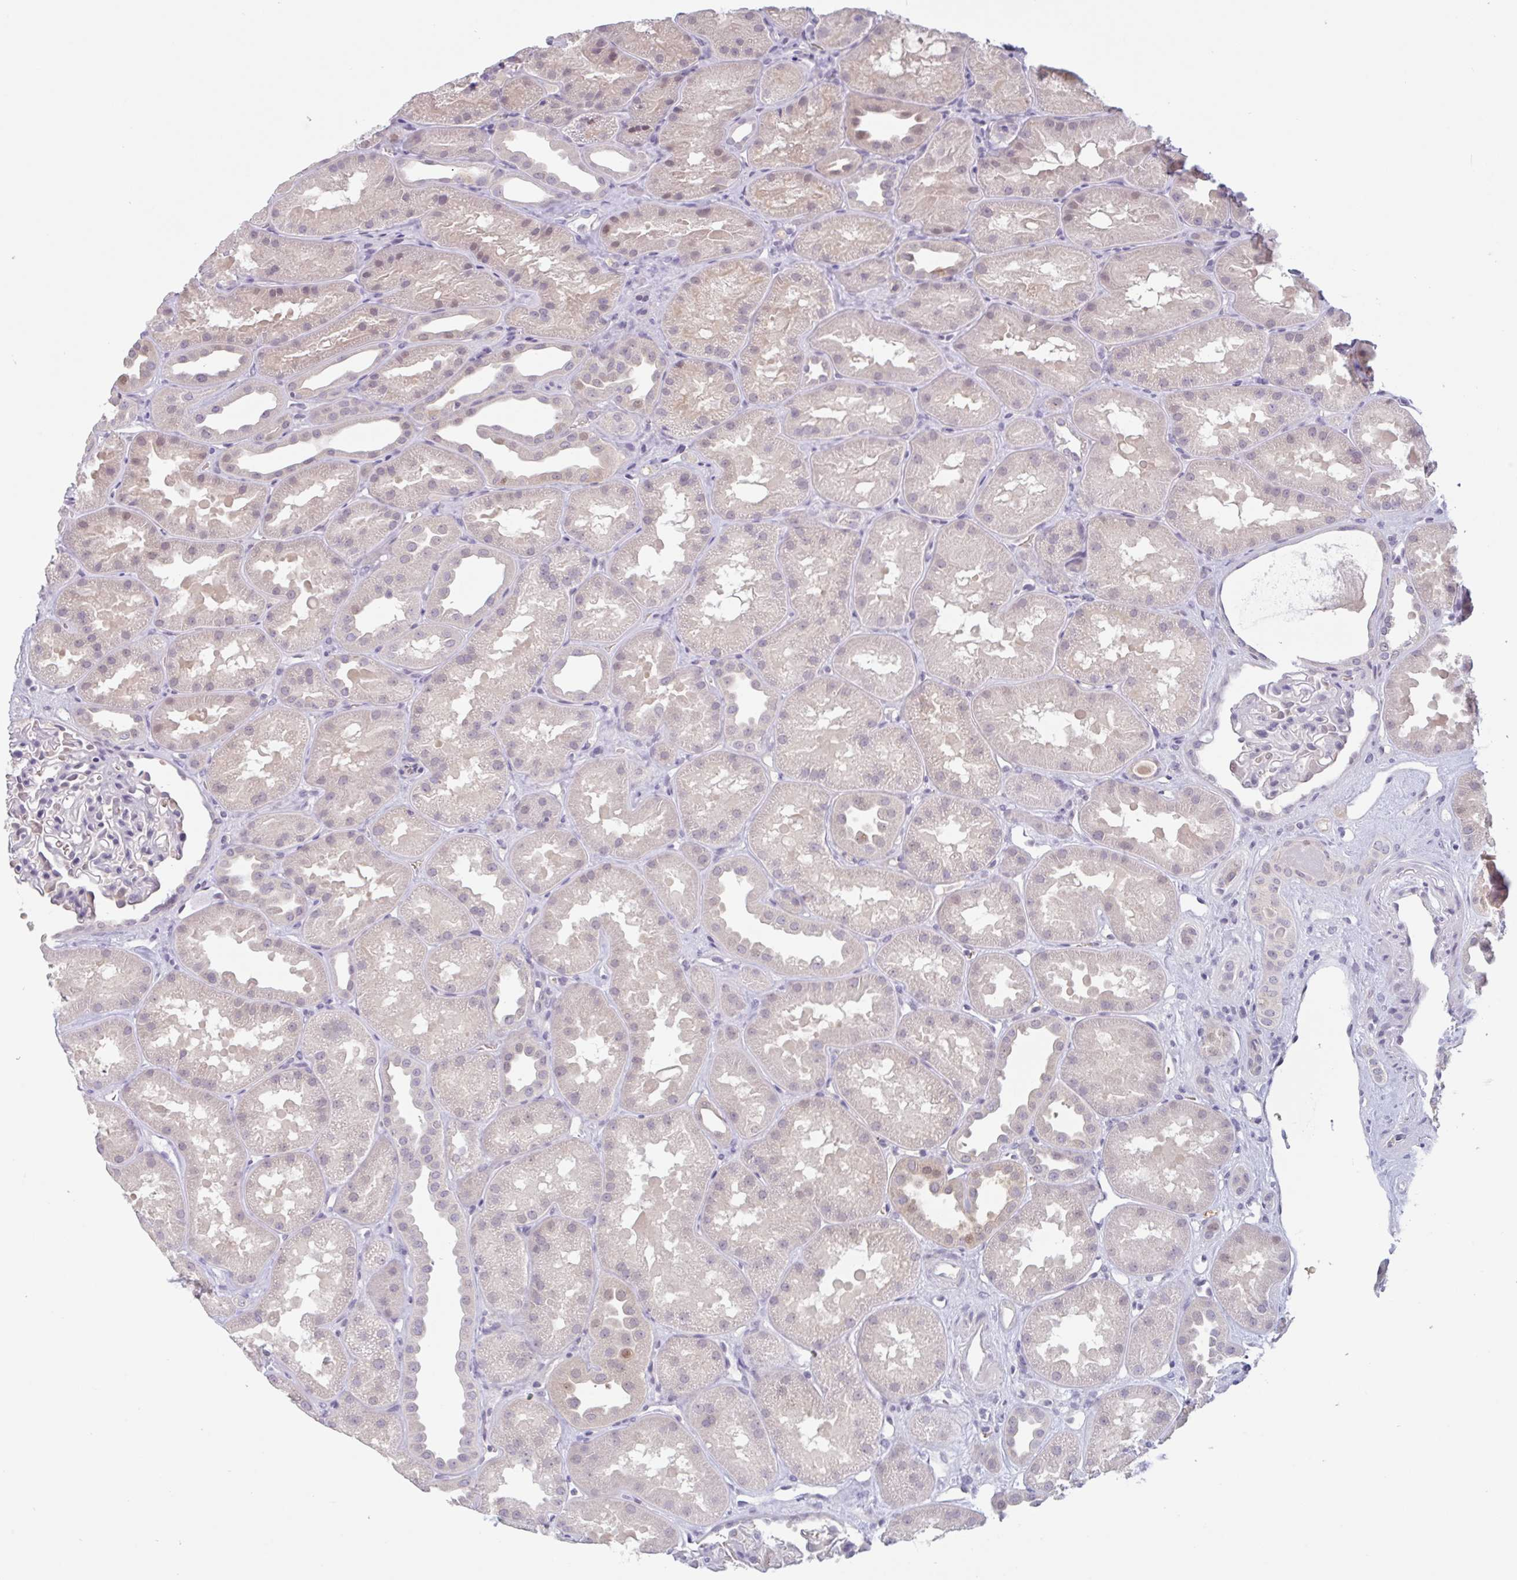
{"staining": {"intensity": "negative", "quantity": "none", "location": "none"}, "tissue": "kidney", "cell_type": "Cells in glomeruli", "image_type": "normal", "snomed": [{"axis": "morphology", "description": "Normal tissue, NOS"}, {"axis": "topography", "description": "Kidney"}], "caption": "A high-resolution histopathology image shows immunohistochemistry (IHC) staining of unremarkable kidney, which reveals no significant positivity in cells in glomeruli.", "gene": "RHAG", "patient": {"sex": "male", "age": 61}}